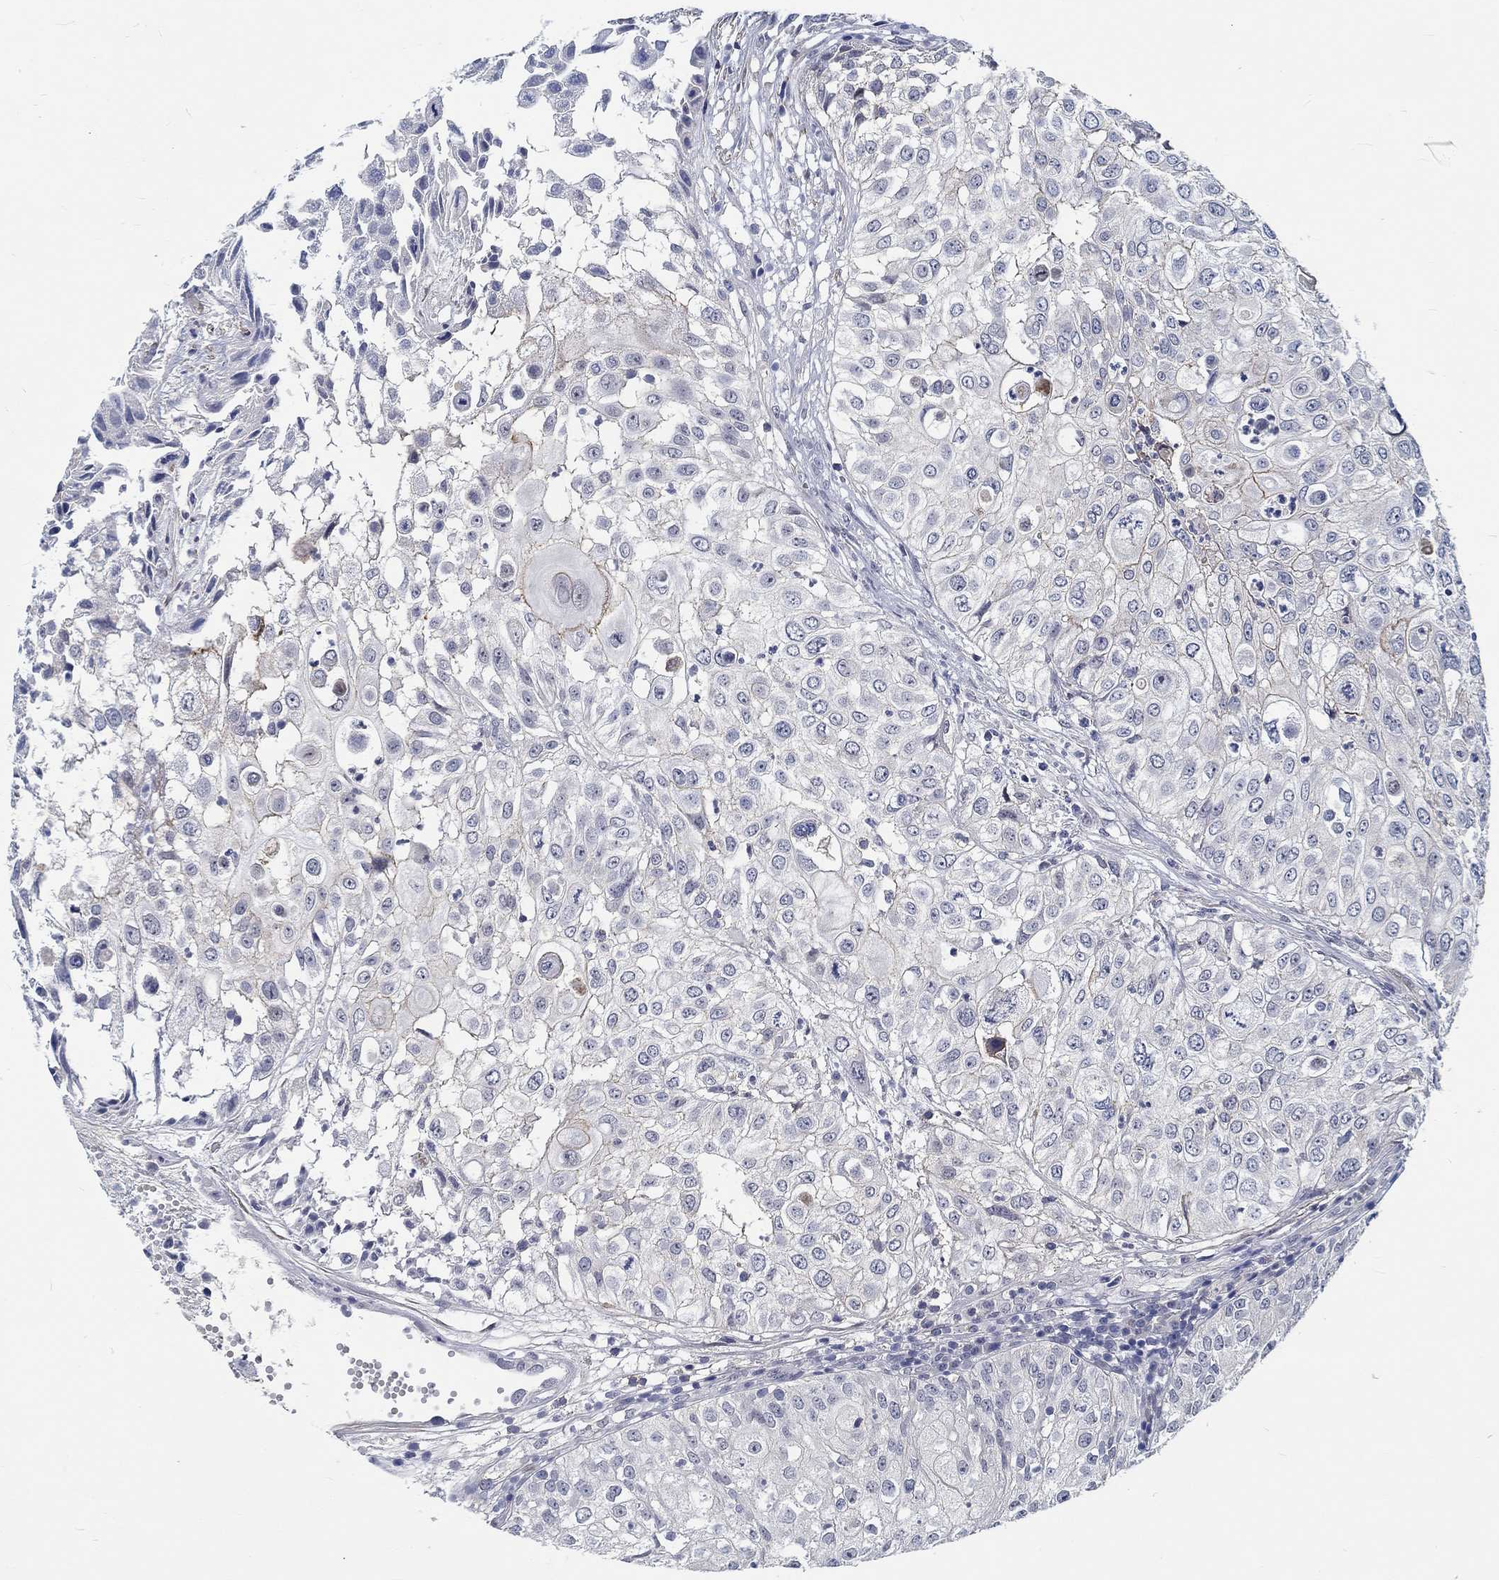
{"staining": {"intensity": "negative", "quantity": "none", "location": "none"}, "tissue": "urothelial cancer", "cell_type": "Tumor cells", "image_type": "cancer", "snomed": [{"axis": "morphology", "description": "Urothelial carcinoma, High grade"}, {"axis": "topography", "description": "Urinary bladder"}], "caption": "Immunohistochemistry of high-grade urothelial carcinoma demonstrates no positivity in tumor cells.", "gene": "MYBPC1", "patient": {"sex": "female", "age": 79}}